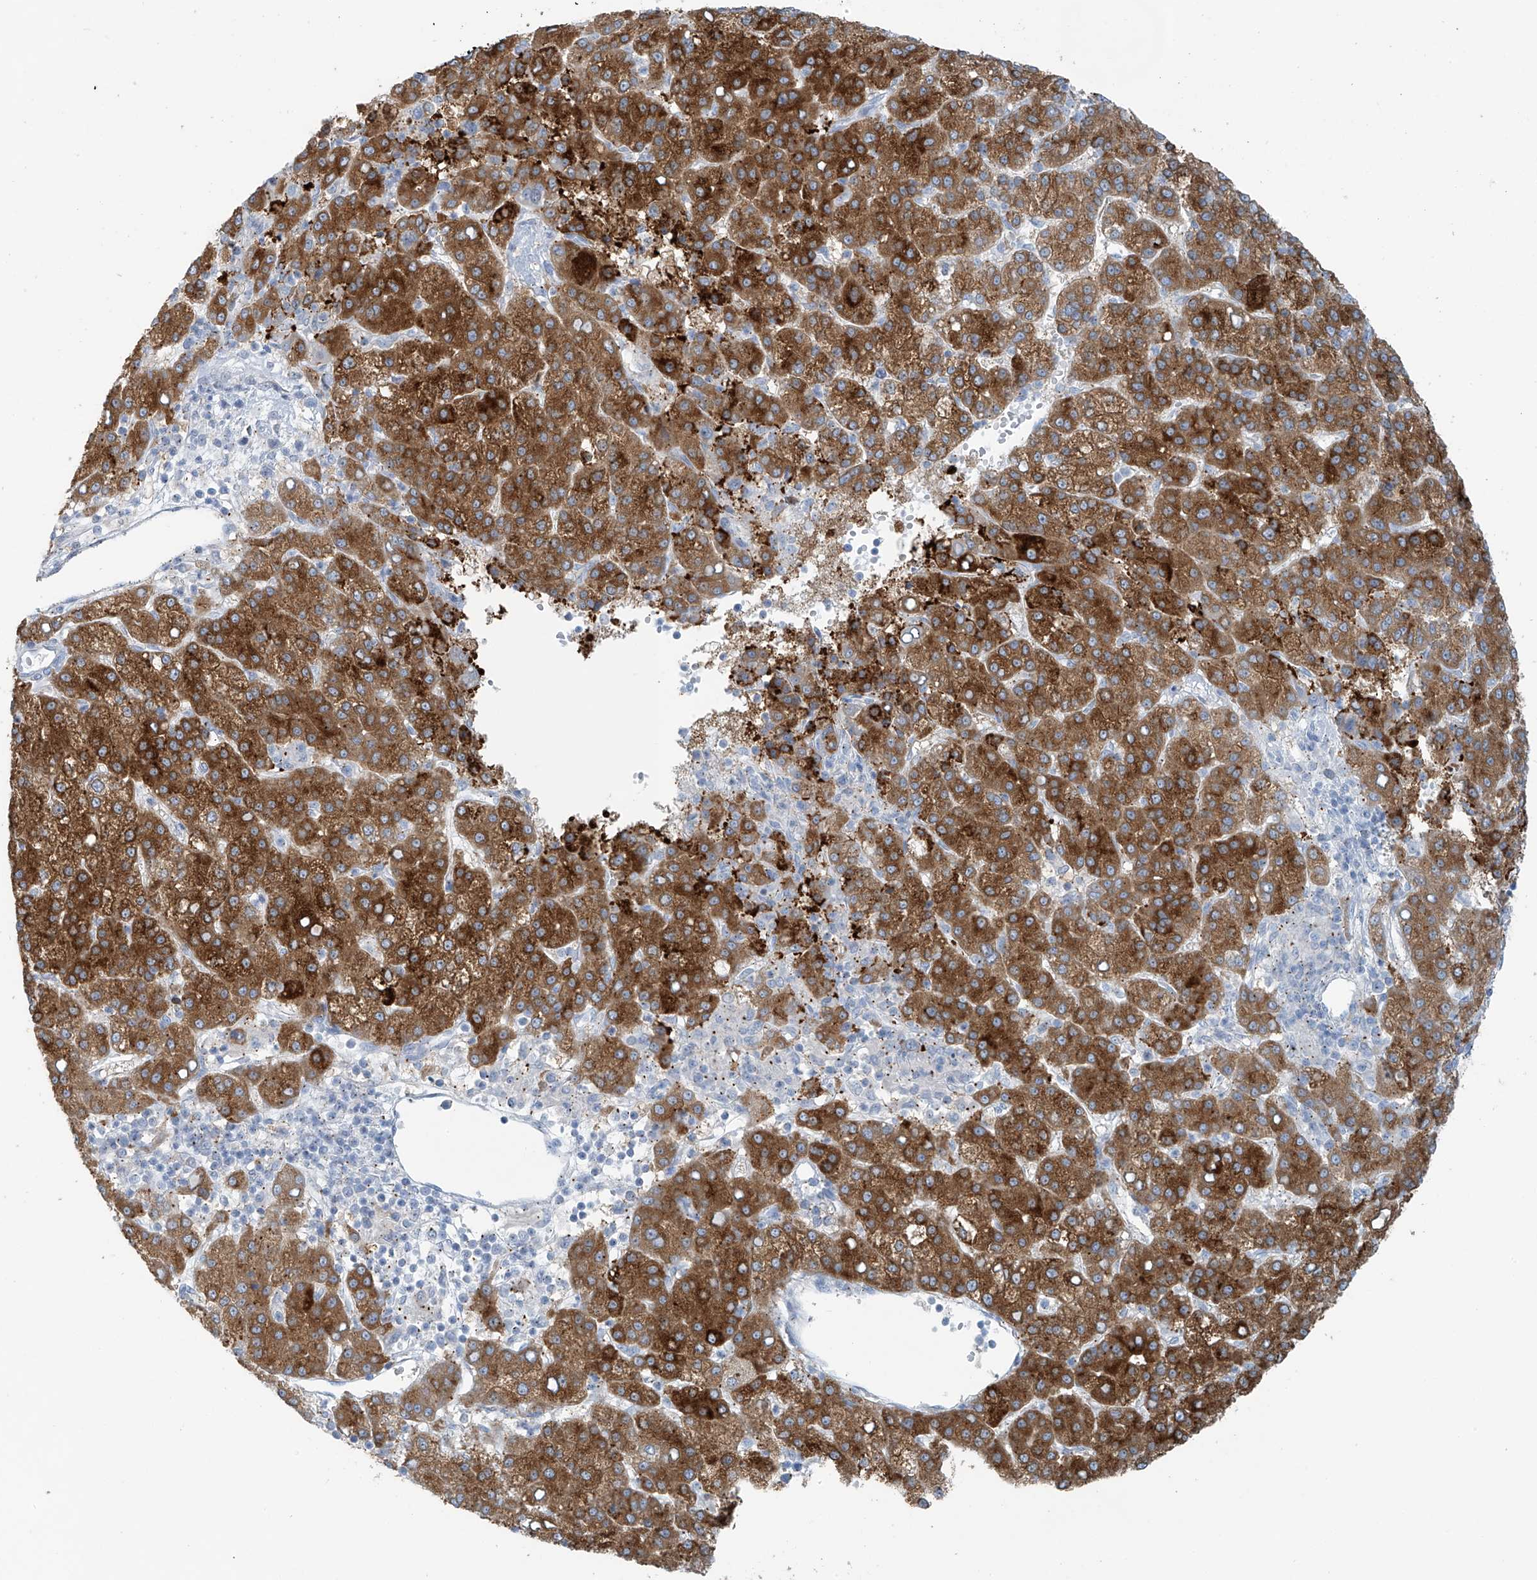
{"staining": {"intensity": "strong", "quantity": ">75%", "location": "cytoplasmic/membranous"}, "tissue": "liver cancer", "cell_type": "Tumor cells", "image_type": "cancer", "snomed": [{"axis": "morphology", "description": "Carcinoma, Hepatocellular, NOS"}, {"axis": "topography", "description": "Liver"}], "caption": "The image reveals a brown stain indicating the presence of a protein in the cytoplasmic/membranous of tumor cells in liver cancer (hepatocellular carcinoma).", "gene": "SLC25A43", "patient": {"sex": "female", "age": 58}}